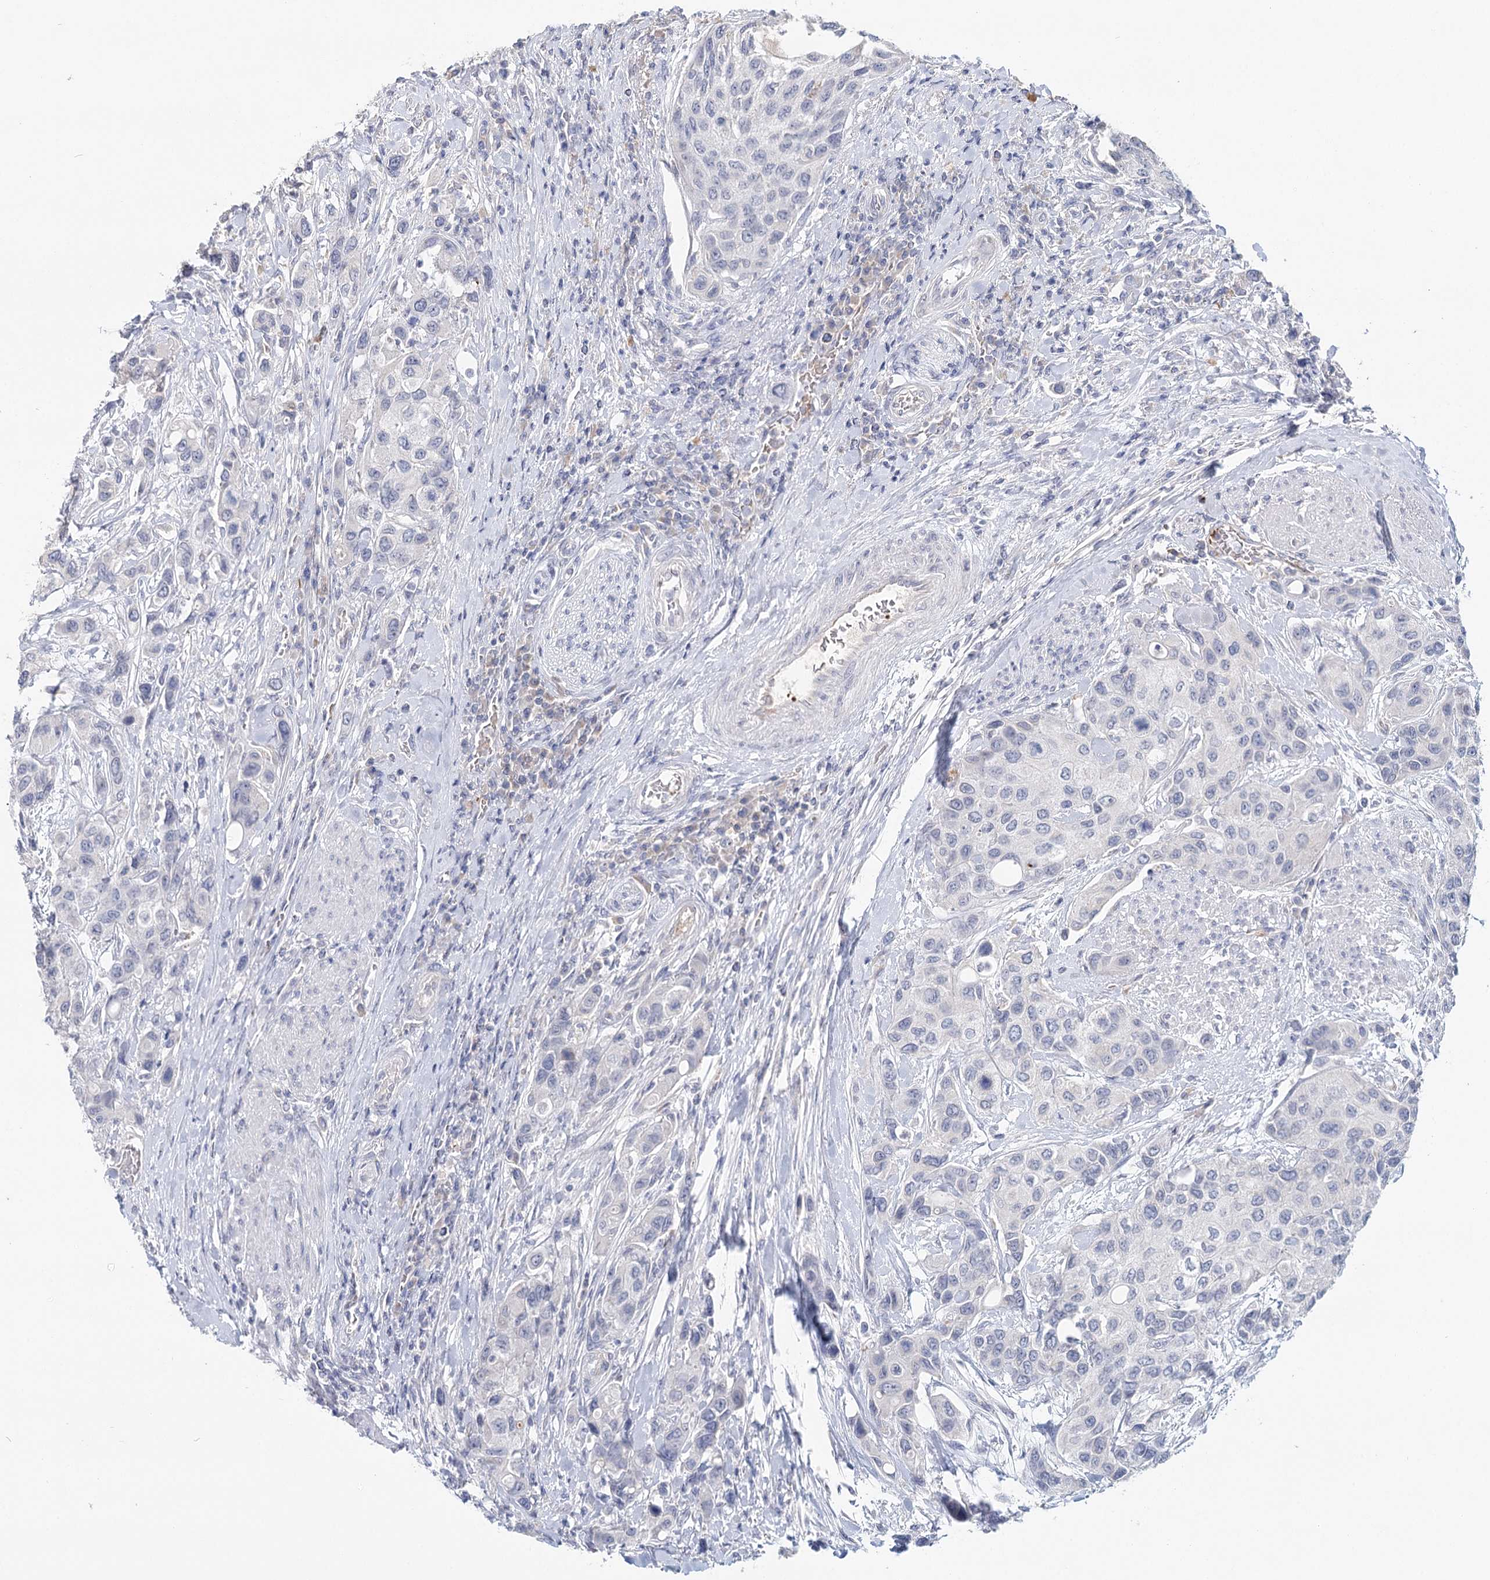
{"staining": {"intensity": "negative", "quantity": "none", "location": "none"}, "tissue": "urothelial cancer", "cell_type": "Tumor cells", "image_type": "cancer", "snomed": [{"axis": "morphology", "description": "Normal tissue, NOS"}, {"axis": "morphology", "description": "Urothelial carcinoma, High grade"}, {"axis": "topography", "description": "Vascular tissue"}, {"axis": "topography", "description": "Urinary bladder"}], "caption": "Immunohistochemistry histopathology image of urothelial carcinoma (high-grade) stained for a protein (brown), which reveals no positivity in tumor cells.", "gene": "ARHGAP44", "patient": {"sex": "female", "age": 56}}